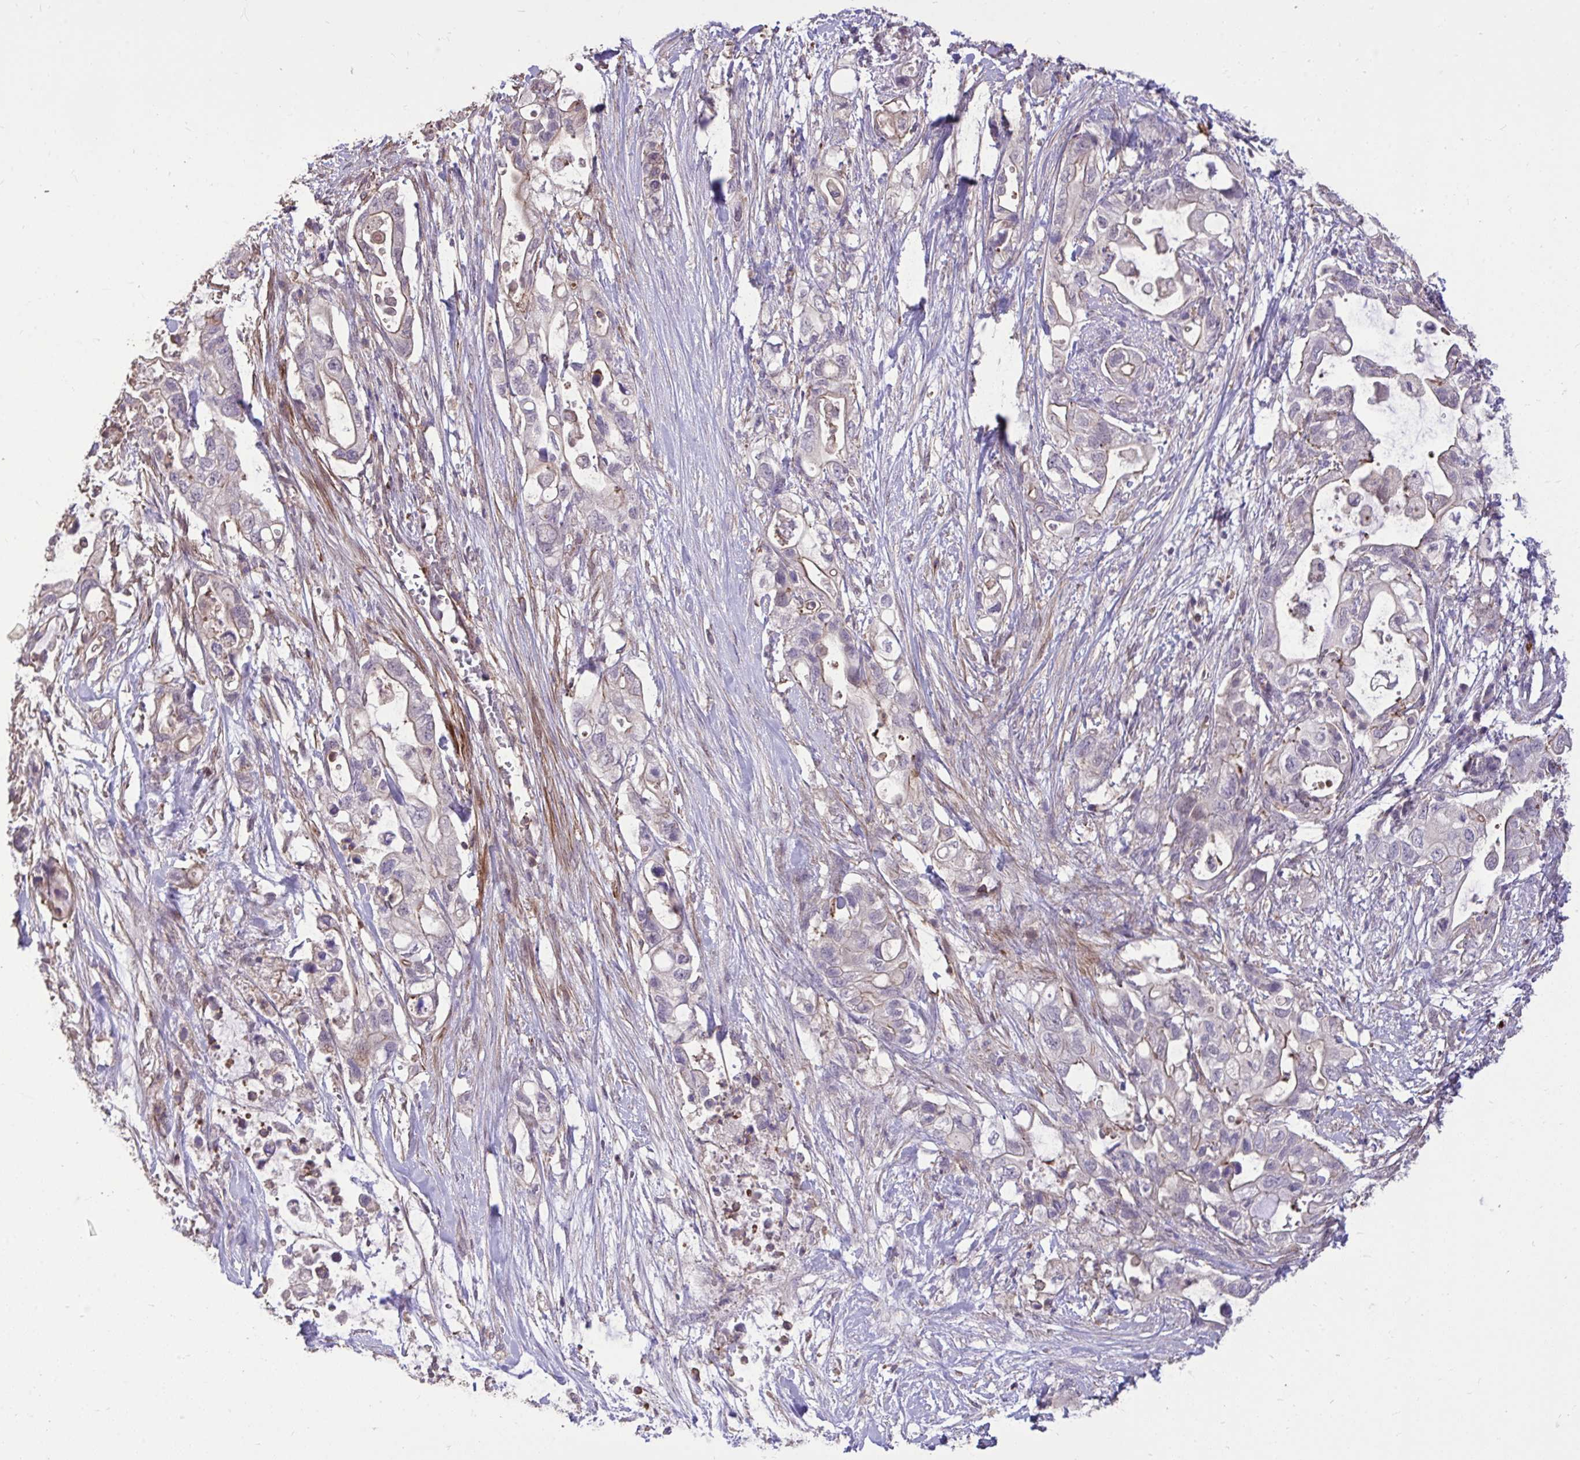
{"staining": {"intensity": "negative", "quantity": "none", "location": "none"}, "tissue": "pancreatic cancer", "cell_type": "Tumor cells", "image_type": "cancer", "snomed": [{"axis": "morphology", "description": "Adenocarcinoma, NOS"}, {"axis": "topography", "description": "Pancreas"}], "caption": "Tumor cells are negative for brown protein staining in pancreatic cancer.", "gene": "IGFL2", "patient": {"sex": "female", "age": 72}}